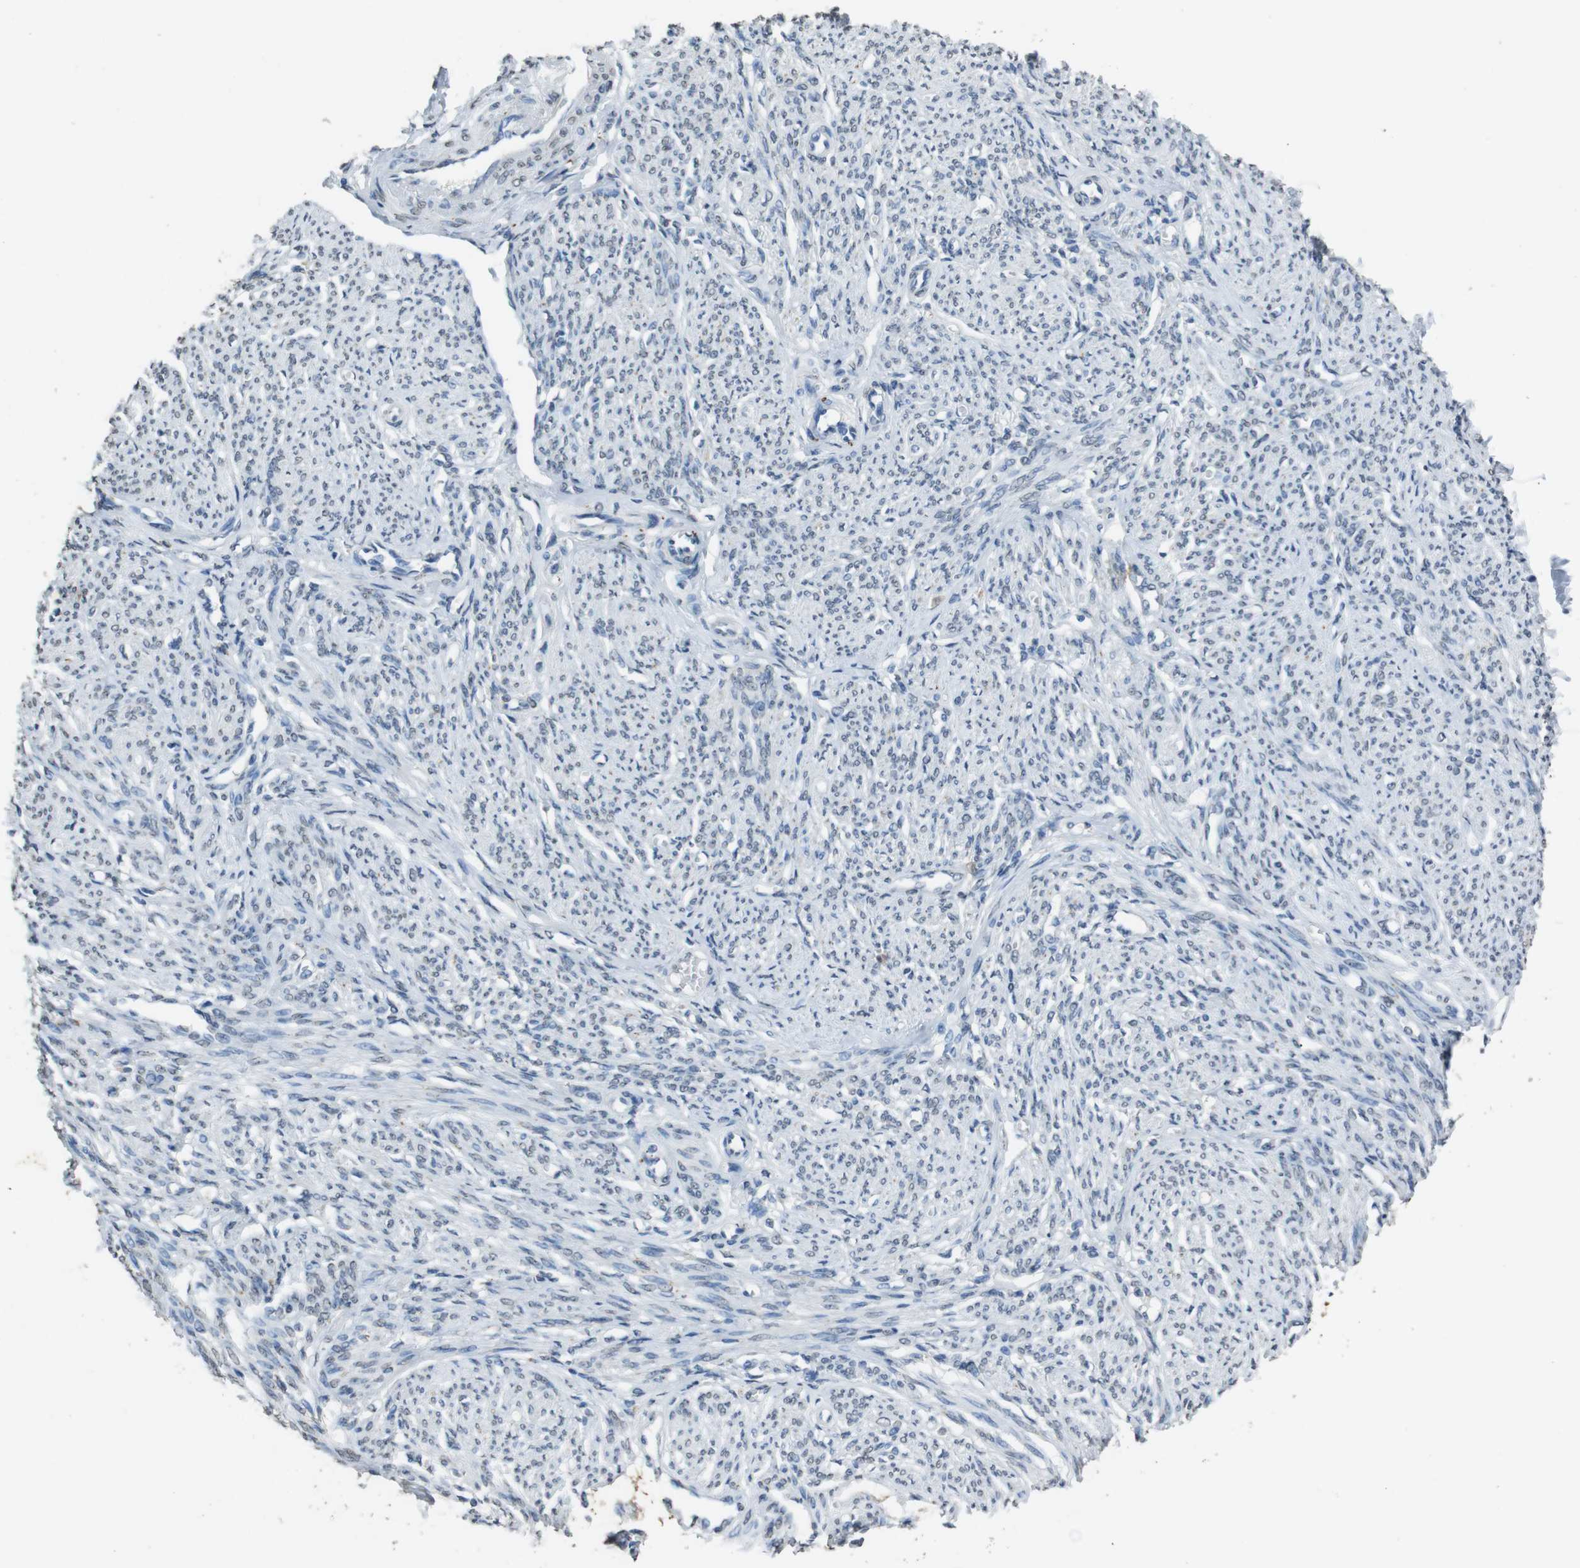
{"staining": {"intensity": "negative", "quantity": "none", "location": "none"}, "tissue": "smooth muscle", "cell_type": "Smooth muscle cells", "image_type": "normal", "snomed": [{"axis": "morphology", "description": "Normal tissue, NOS"}, {"axis": "topography", "description": "Smooth muscle"}], "caption": "High power microscopy histopathology image of an IHC histopathology image of unremarkable smooth muscle, revealing no significant expression in smooth muscle cells. (Immunohistochemistry (ihc), brightfield microscopy, high magnification).", "gene": "STBD1", "patient": {"sex": "female", "age": 65}}